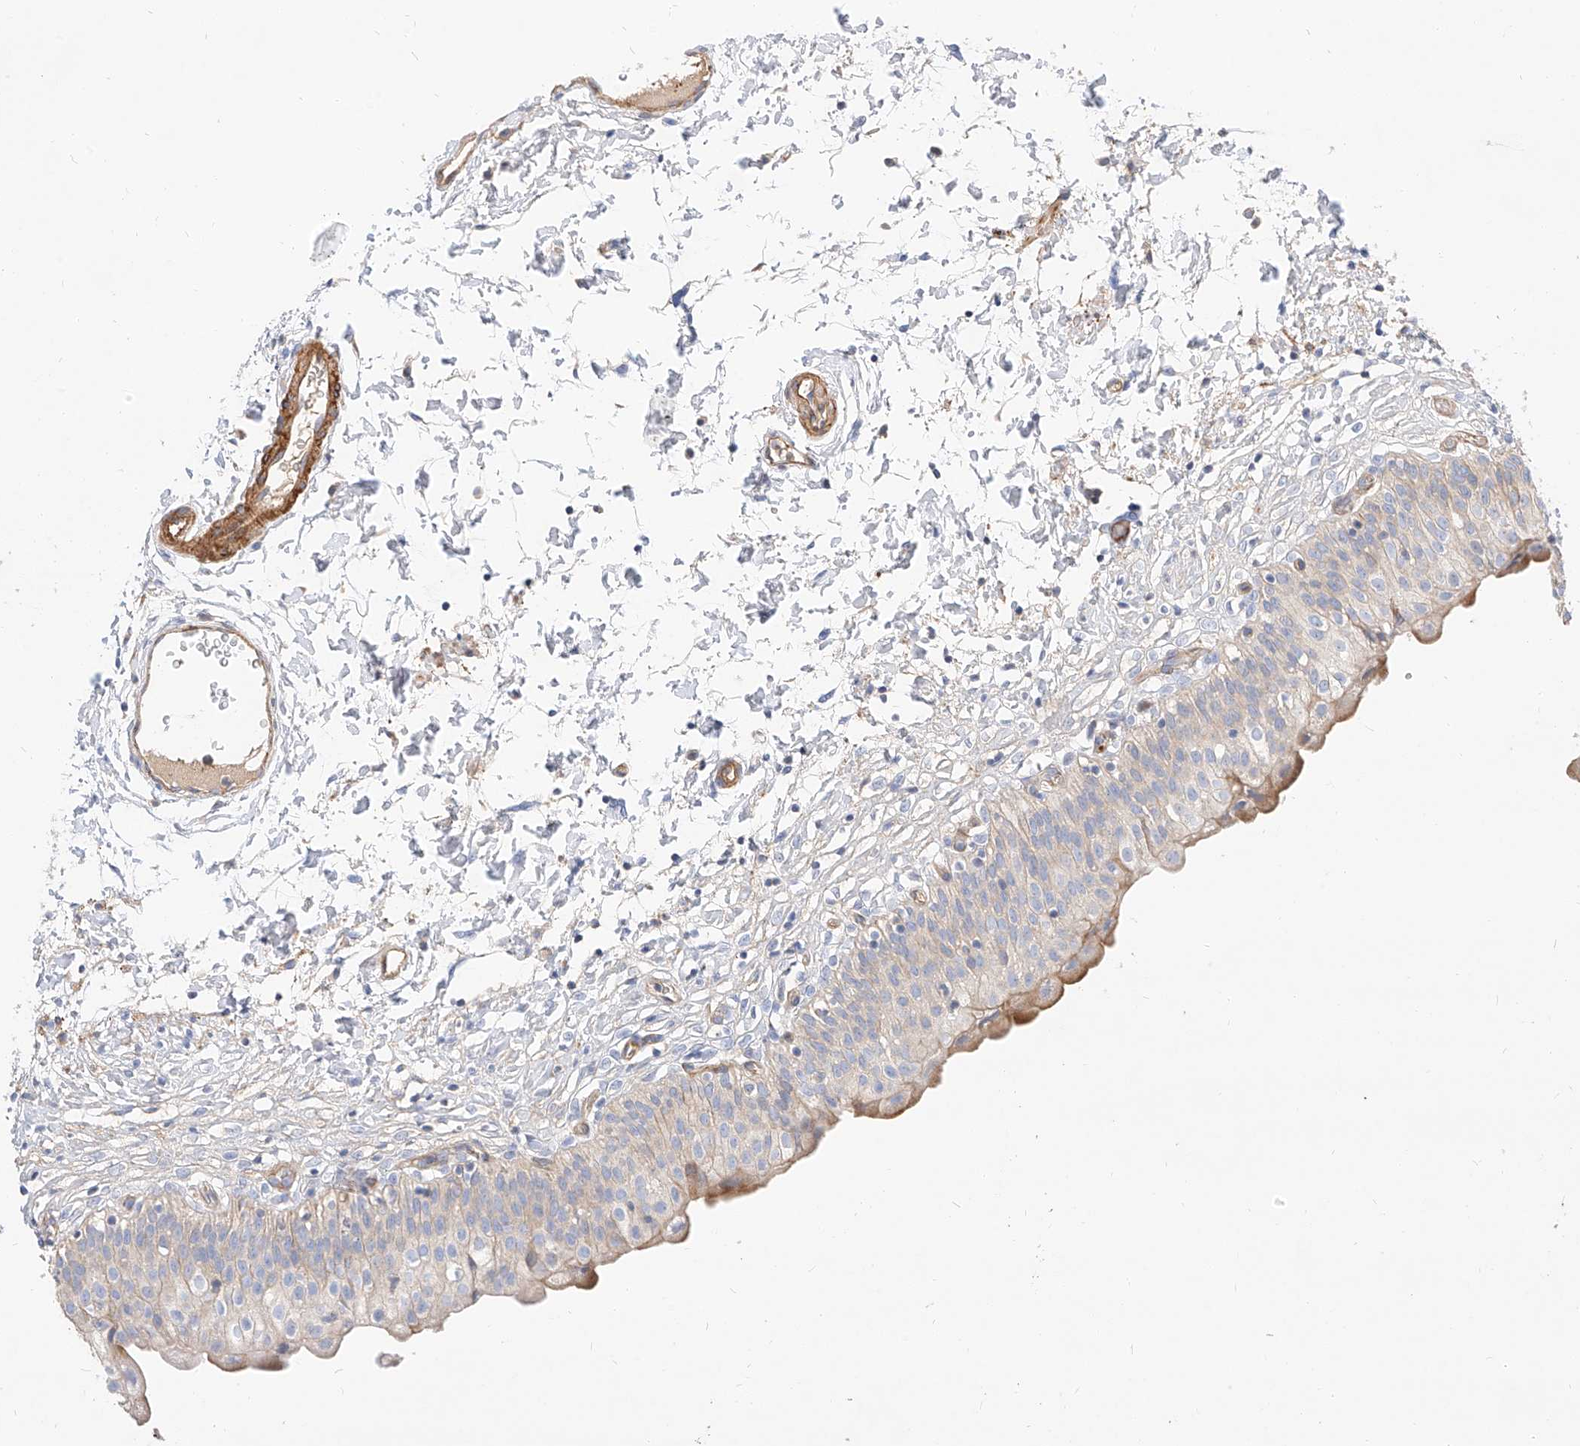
{"staining": {"intensity": "weak", "quantity": "<25%", "location": "cytoplasmic/membranous"}, "tissue": "urinary bladder", "cell_type": "Urothelial cells", "image_type": "normal", "snomed": [{"axis": "morphology", "description": "Normal tissue, NOS"}, {"axis": "topography", "description": "Urinary bladder"}], "caption": "High power microscopy image of an IHC photomicrograph of unremarkable urinary bladder, revealing no significant expression in urothelial cells. (DAB (3,3'-diaminobenzidine) immunohistochemistry (IHC), high magnification).", "gene": "KCNH5", "patient": {"sex": "male", "age": 55}}